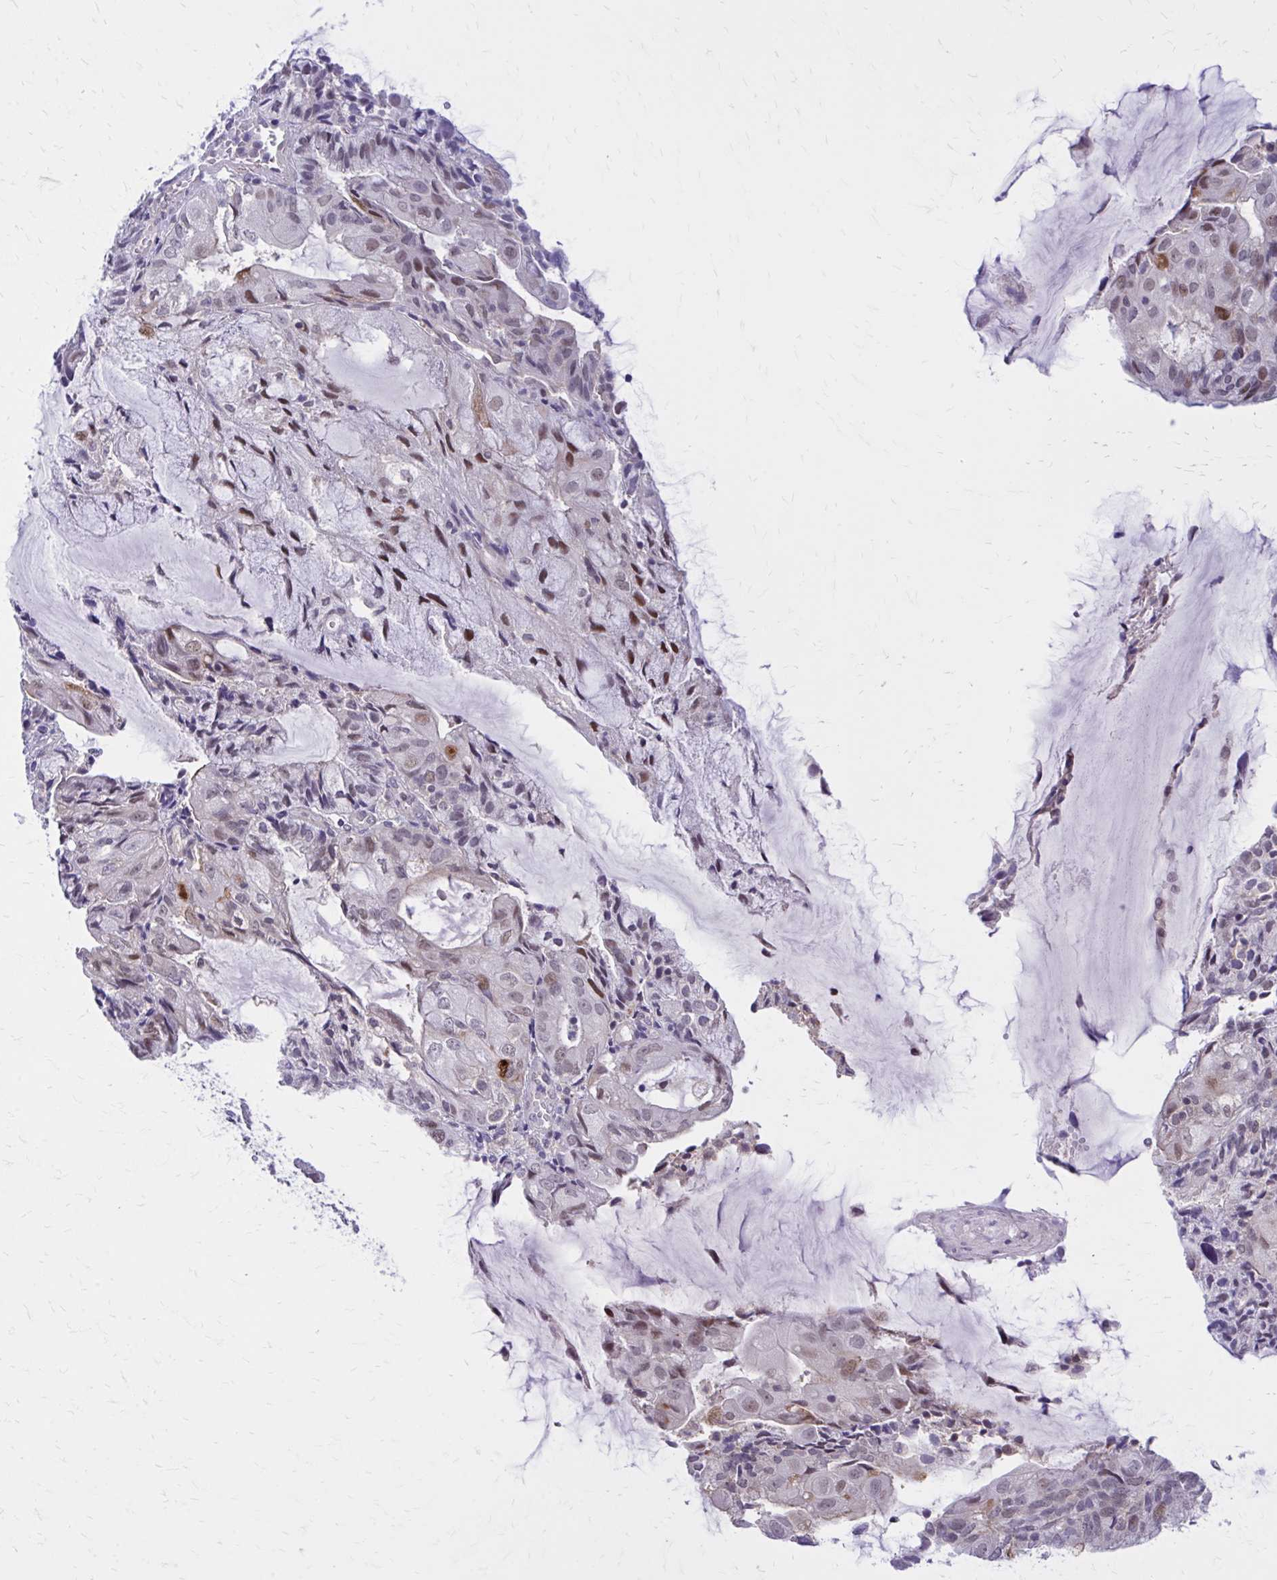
{"staining": {"intensity": "weak", "quantity": "25%-75%", "location": "nuclear"}, "tissue": "endometrial cancer", "cell_type": "Tumor cells", "image_type": "cancer", "snomed": [{"axis": "morphology", "description": "Adenocarcinoma, NOS"}, {"axis": "topography", "description": "Endometrium"}], "caption": "Brown immunohistochemical staining in human endometrial cancer (adenocarcinoma) demonstrates weak nuclear expression in about 25%-75% of tumor cells.", "gene": "ZBTB25", "patient": {"sex": "female", "age": 81}}